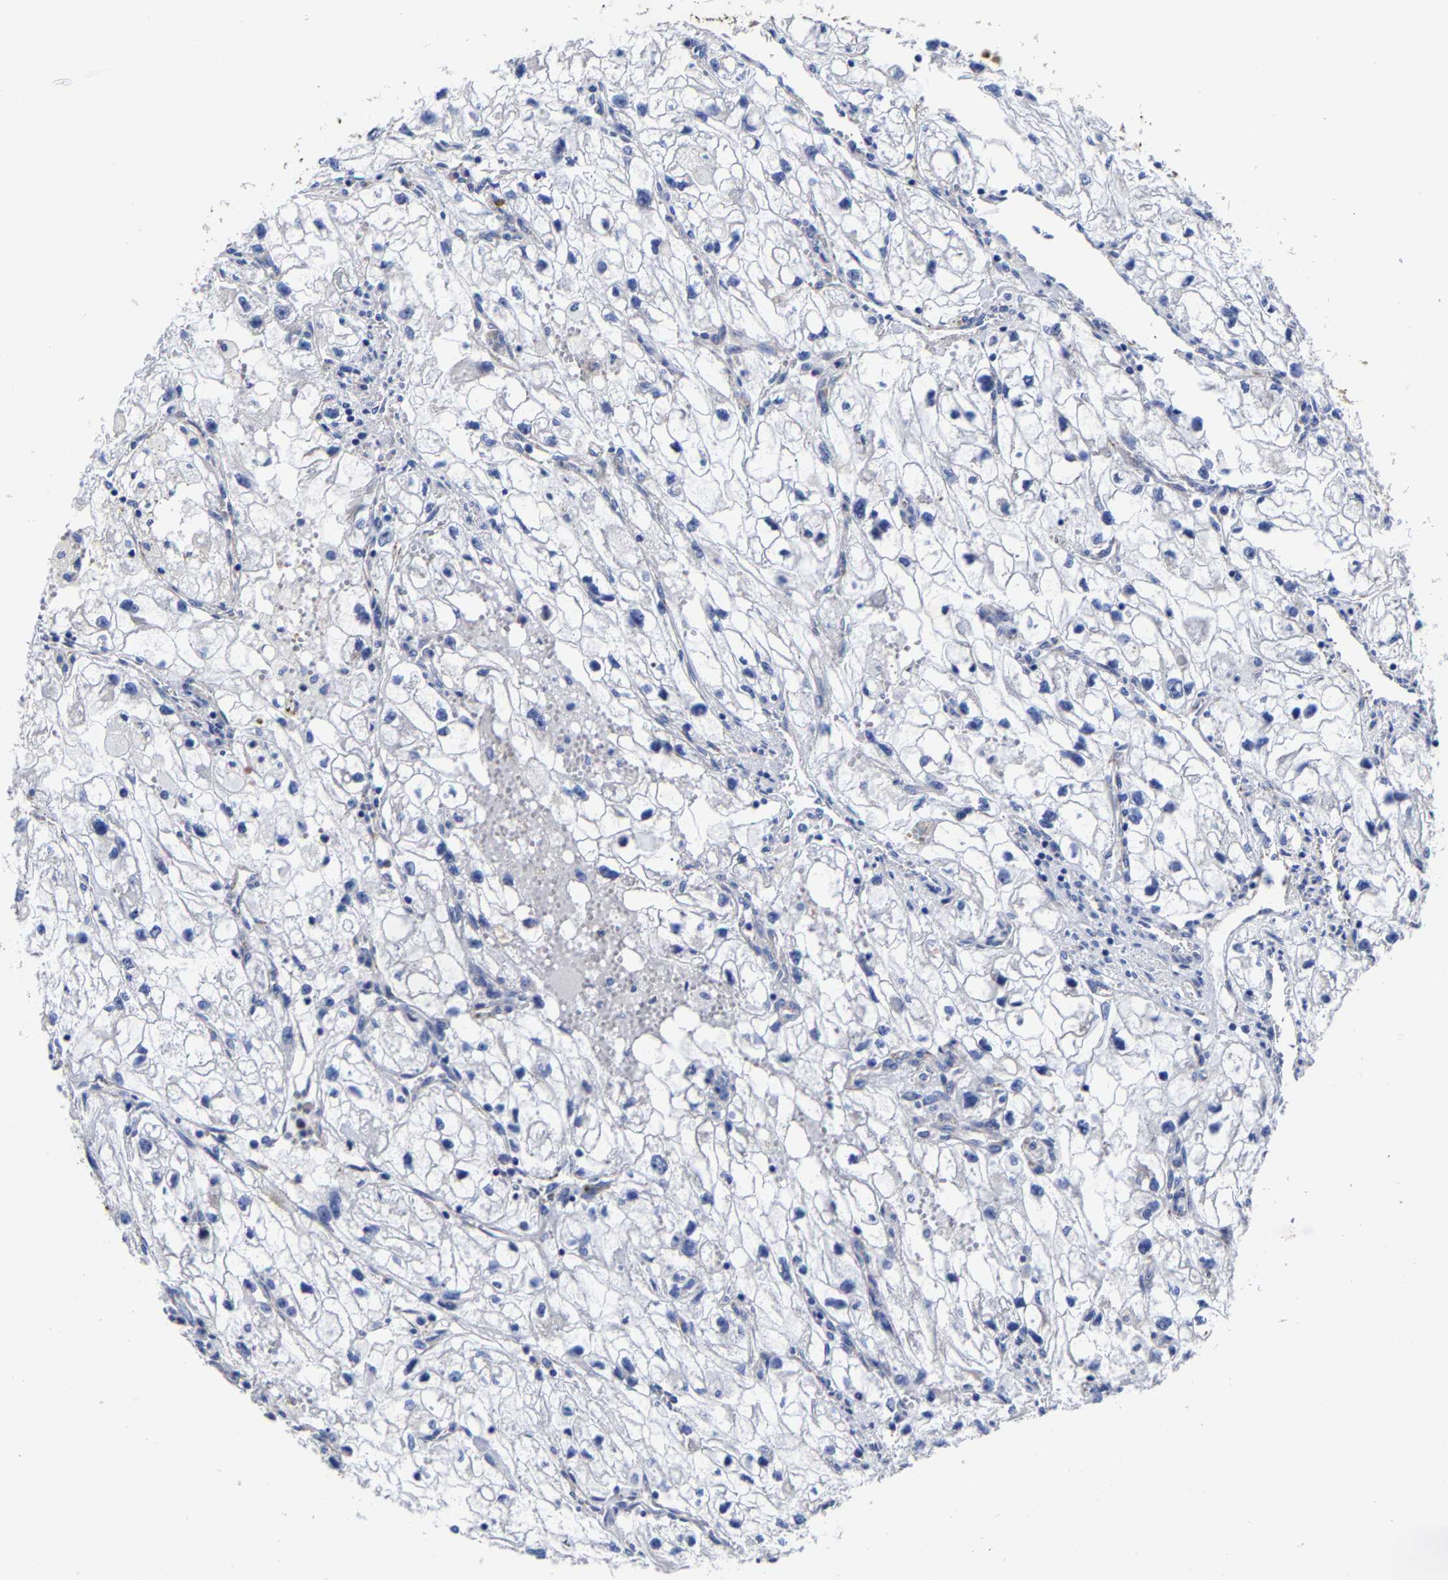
{"staining": {"intensity": "negative", "quantity": "none", "location": "none"}, "tissue": "renal cancer", "cell_type": "Tumor cells", "image_type": "cancer", "snomed": [{"axis": "morphology", "description": "Adenocarcinoma, NOS"}, {"axis": "topography", "description": "Kidney"}], "caption": "DAB immunohistochemical staining of human renal adenocarcinoma reveals no significant staining in tumor cells.", "gene": "AASS", "patient": {"sex": "female", "age": 70}}